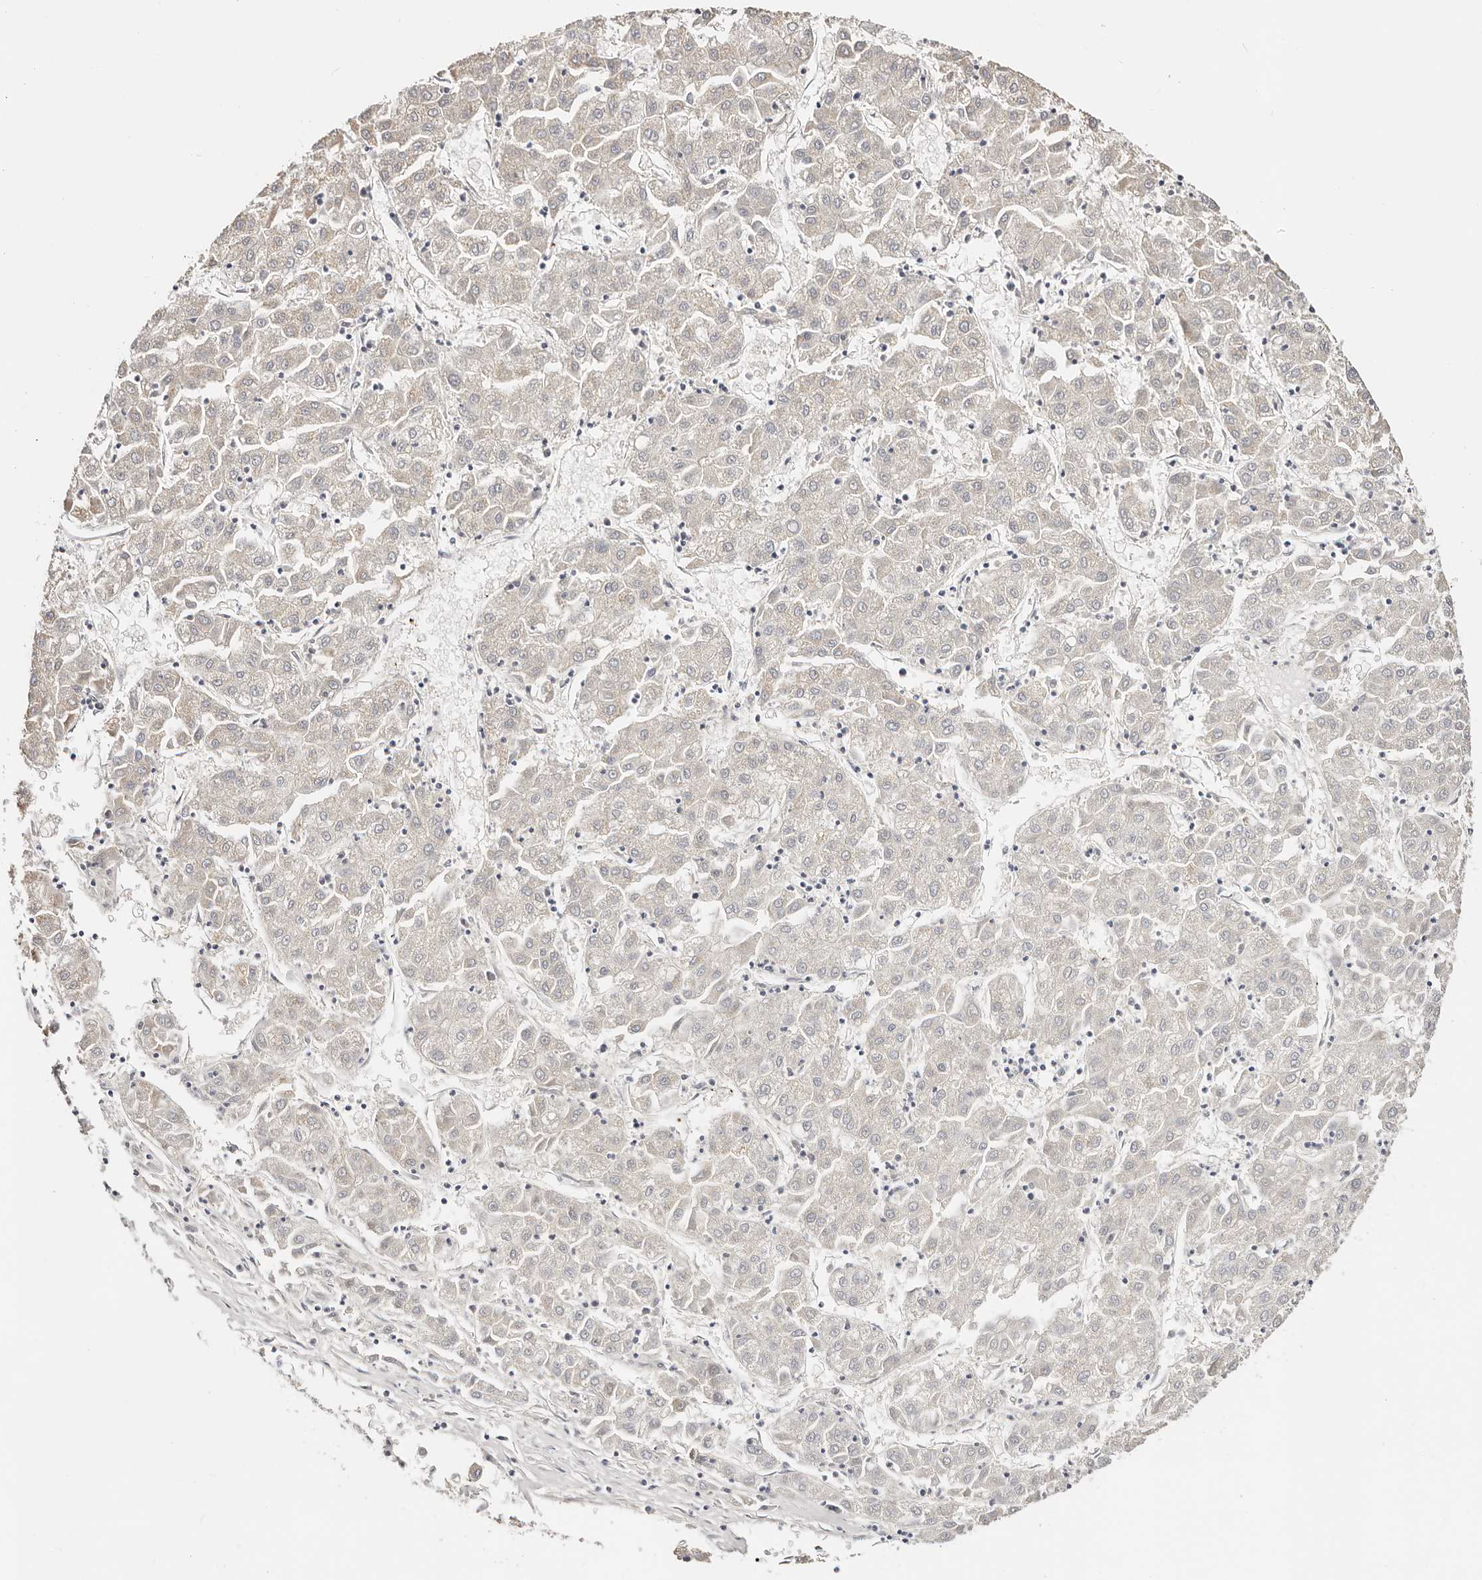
{"staining": {"intensity": "negative", "quantity": "none", "location": "none"}, "tissue": "liver cancer", "cell_type": "Tumor cells", "image_type": "cancer", "snomed": [{"axis": "morphology", "description": "Carcinoma, Hepatocellular, NOS"}, {"axis": "topography", "description": "Liver"}], "caption": "The immunohistochemistry (IHC) micrograph has no significant staining in tumor cells of liver cancer (hepatocellular carcinoma) tissue.", "gene": "DNASE1", "patient": {"sex": "male", "age": 72}}